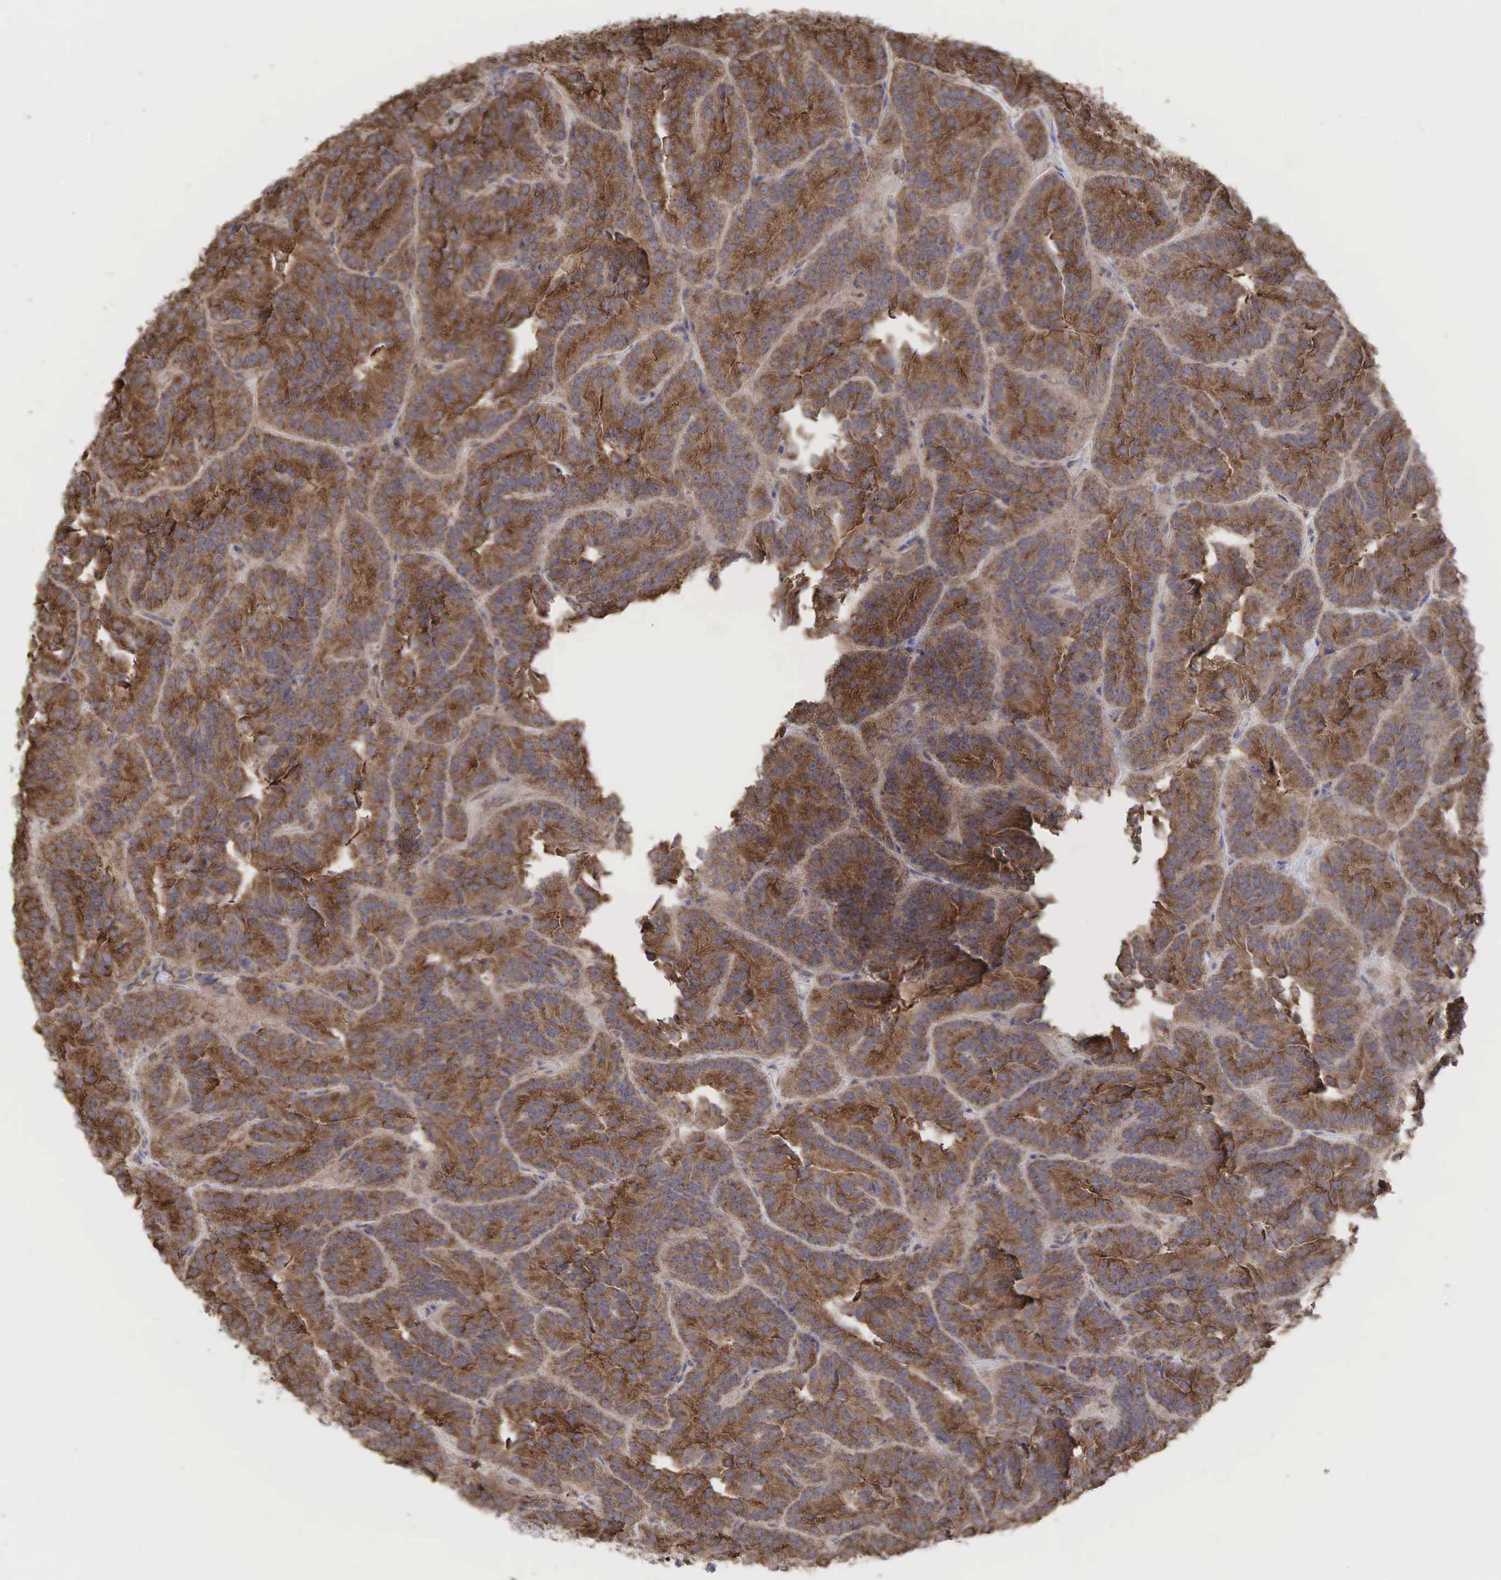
{"staining": {"intensity": "moderate", "quantity": ">75%", "location": "cytoplasmic/membranous"}, "tissue": "renal cancer", "cell_type": "Tumor cells", "image_type": "cancer", "snomed": [{"axis": "morphology", "description": "Adenocarcinoma, NOS"}, {"axis": "topography", "description": "Kidney"}], "caption": "Renal adenocarcinoma stained for a protein (brown) shows moderate cytoplasmic/membranous positive expression in approximately >75% of tumor cells.", "gene": "PABPC5", "patient": {"sex": "male", "age": 46}}